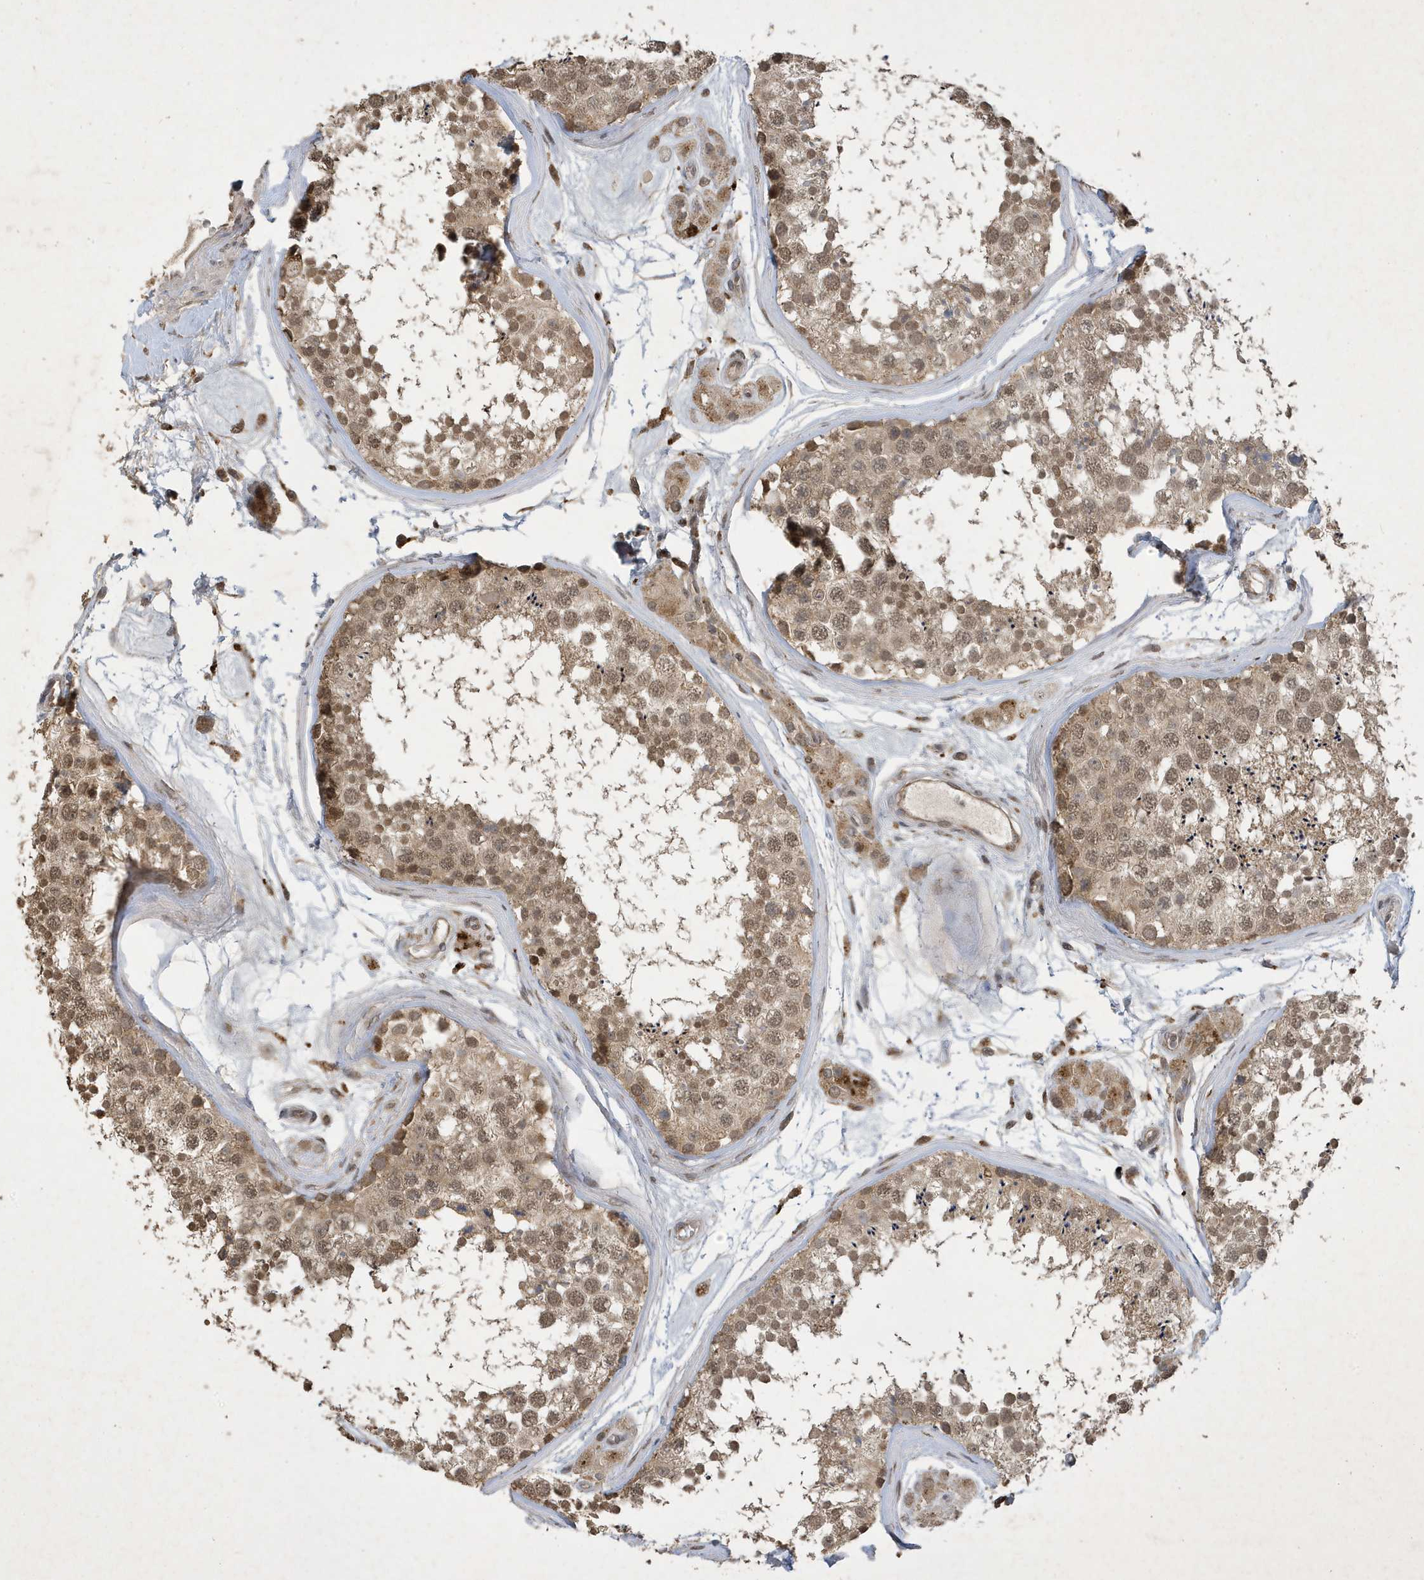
{"staining": {"intensity": "moderate", "quantity": ">75%", "location": "cytoplasmic/membranous,nuclear"}, "tissue": "testis", "cell_type": "Cells in seminiferous ducts", "image_type": "normal", "snomed": [{"axis": "morphology", "description": "Normal tissue, NOS"}, {"axis": "topography", "description": "Testis"}], "caption": "Immunohistochemical staining of unremarkable human testis demonstrates >75% levels of moderate cytoplasmic/membranous,nuclear protein expression in approximately >75% of cells in seminiferous ducts.", "gene": "STX10", "patient": {"sex": "male", "age": 56}}